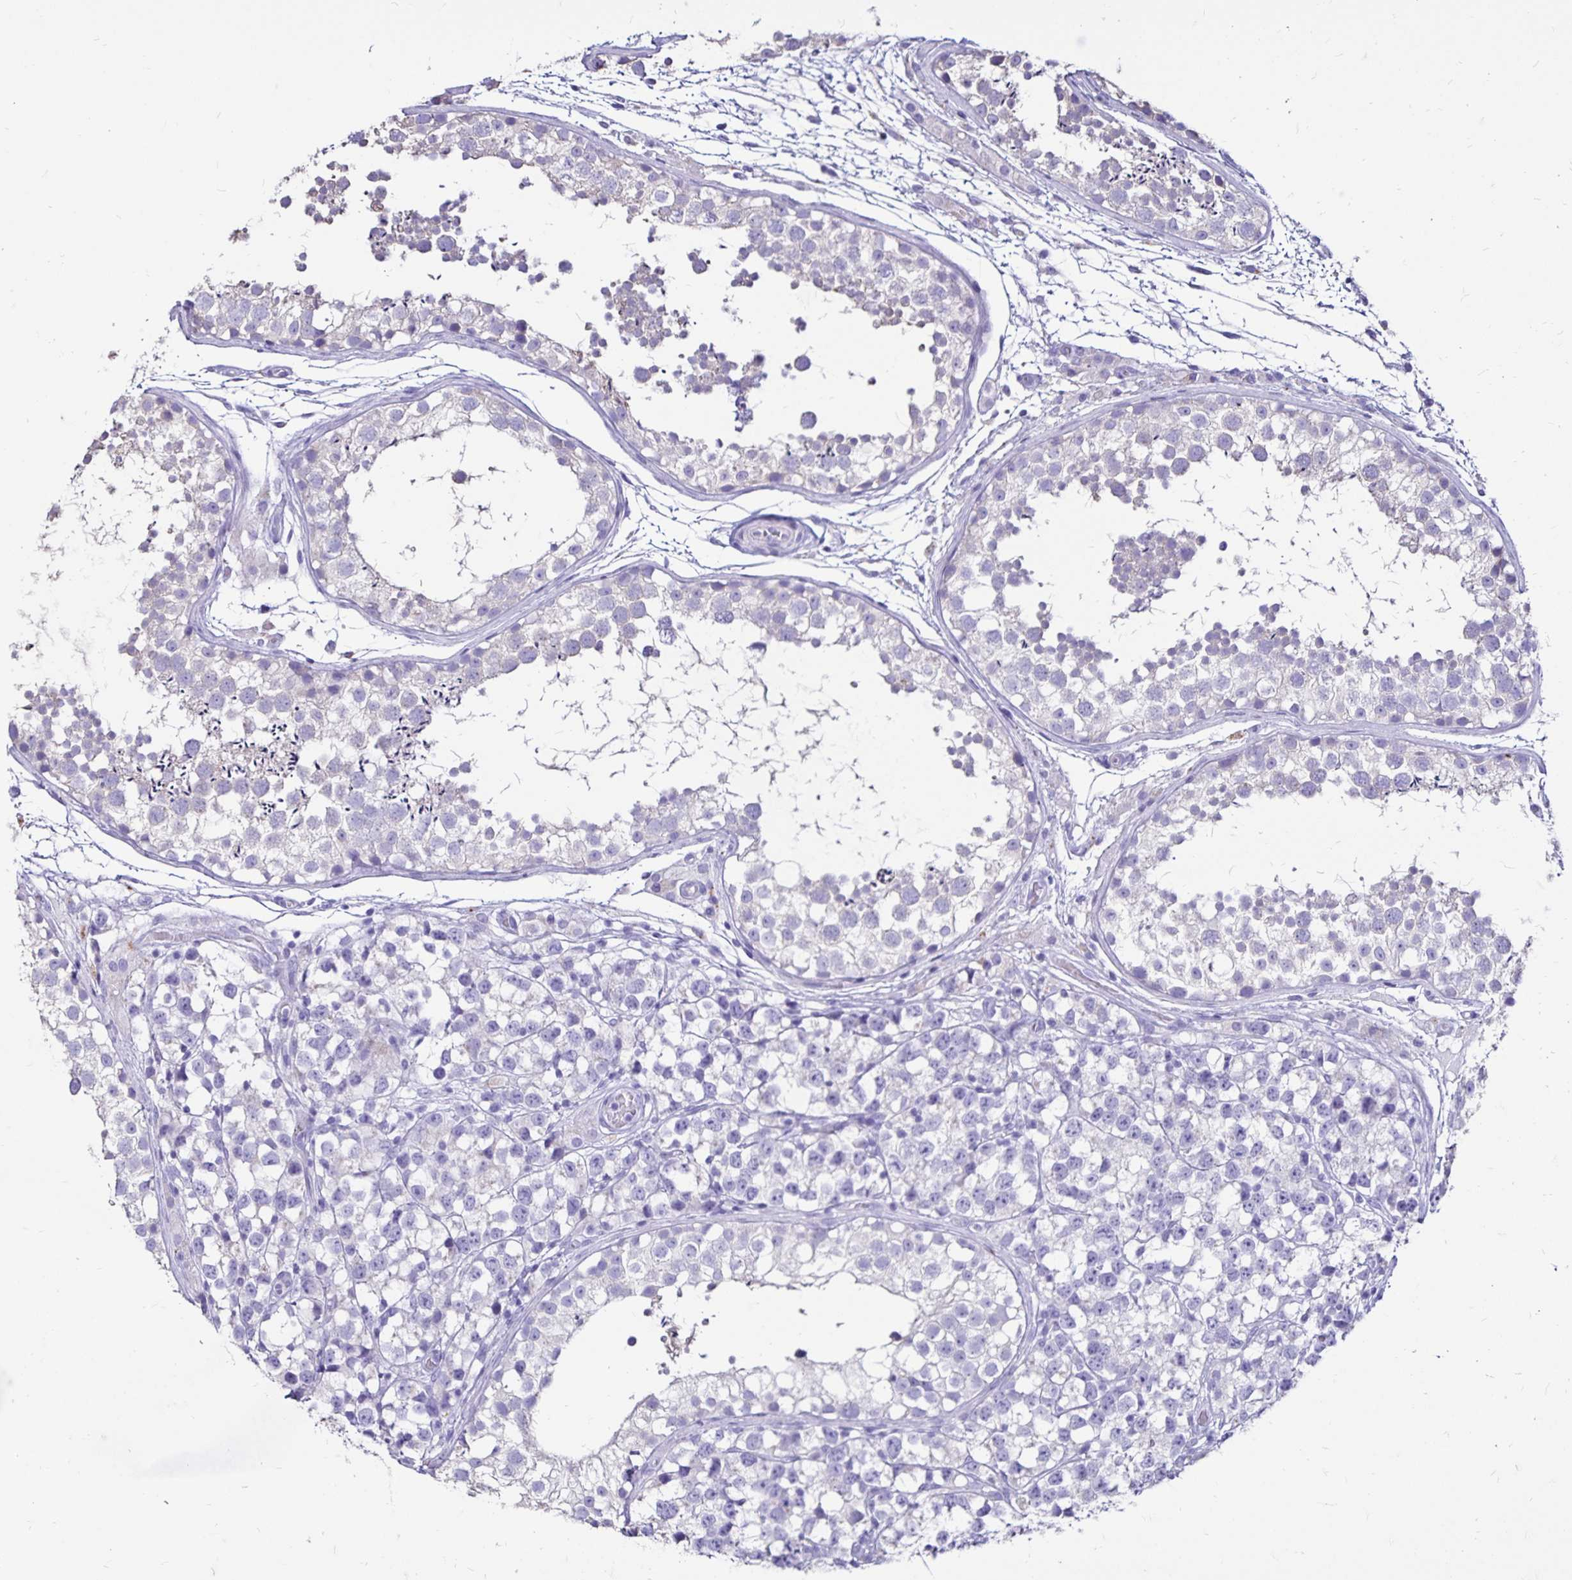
{"staining": {"intensity": "negative", "quantity": "none", "location": "none"}, "tissue": "testis", "cell_type": "Cells in seminiferous ducts", "image_type": "normal", "snomed": [{"axis": "morphology", "description": "Normal tissue, NOS"}, {"axis": "morphology", "description": "Seminoma, NOS"}, {"axis": "topography", "description": "Testis"}], "caption": "This is a photomicrograph of immunohistochemistry staining of unremarkable testis, which shows no positivity in cells in seminiferous ducts.", "gene": "EVPL", "patient": {"sex": "male", "age": 29}}